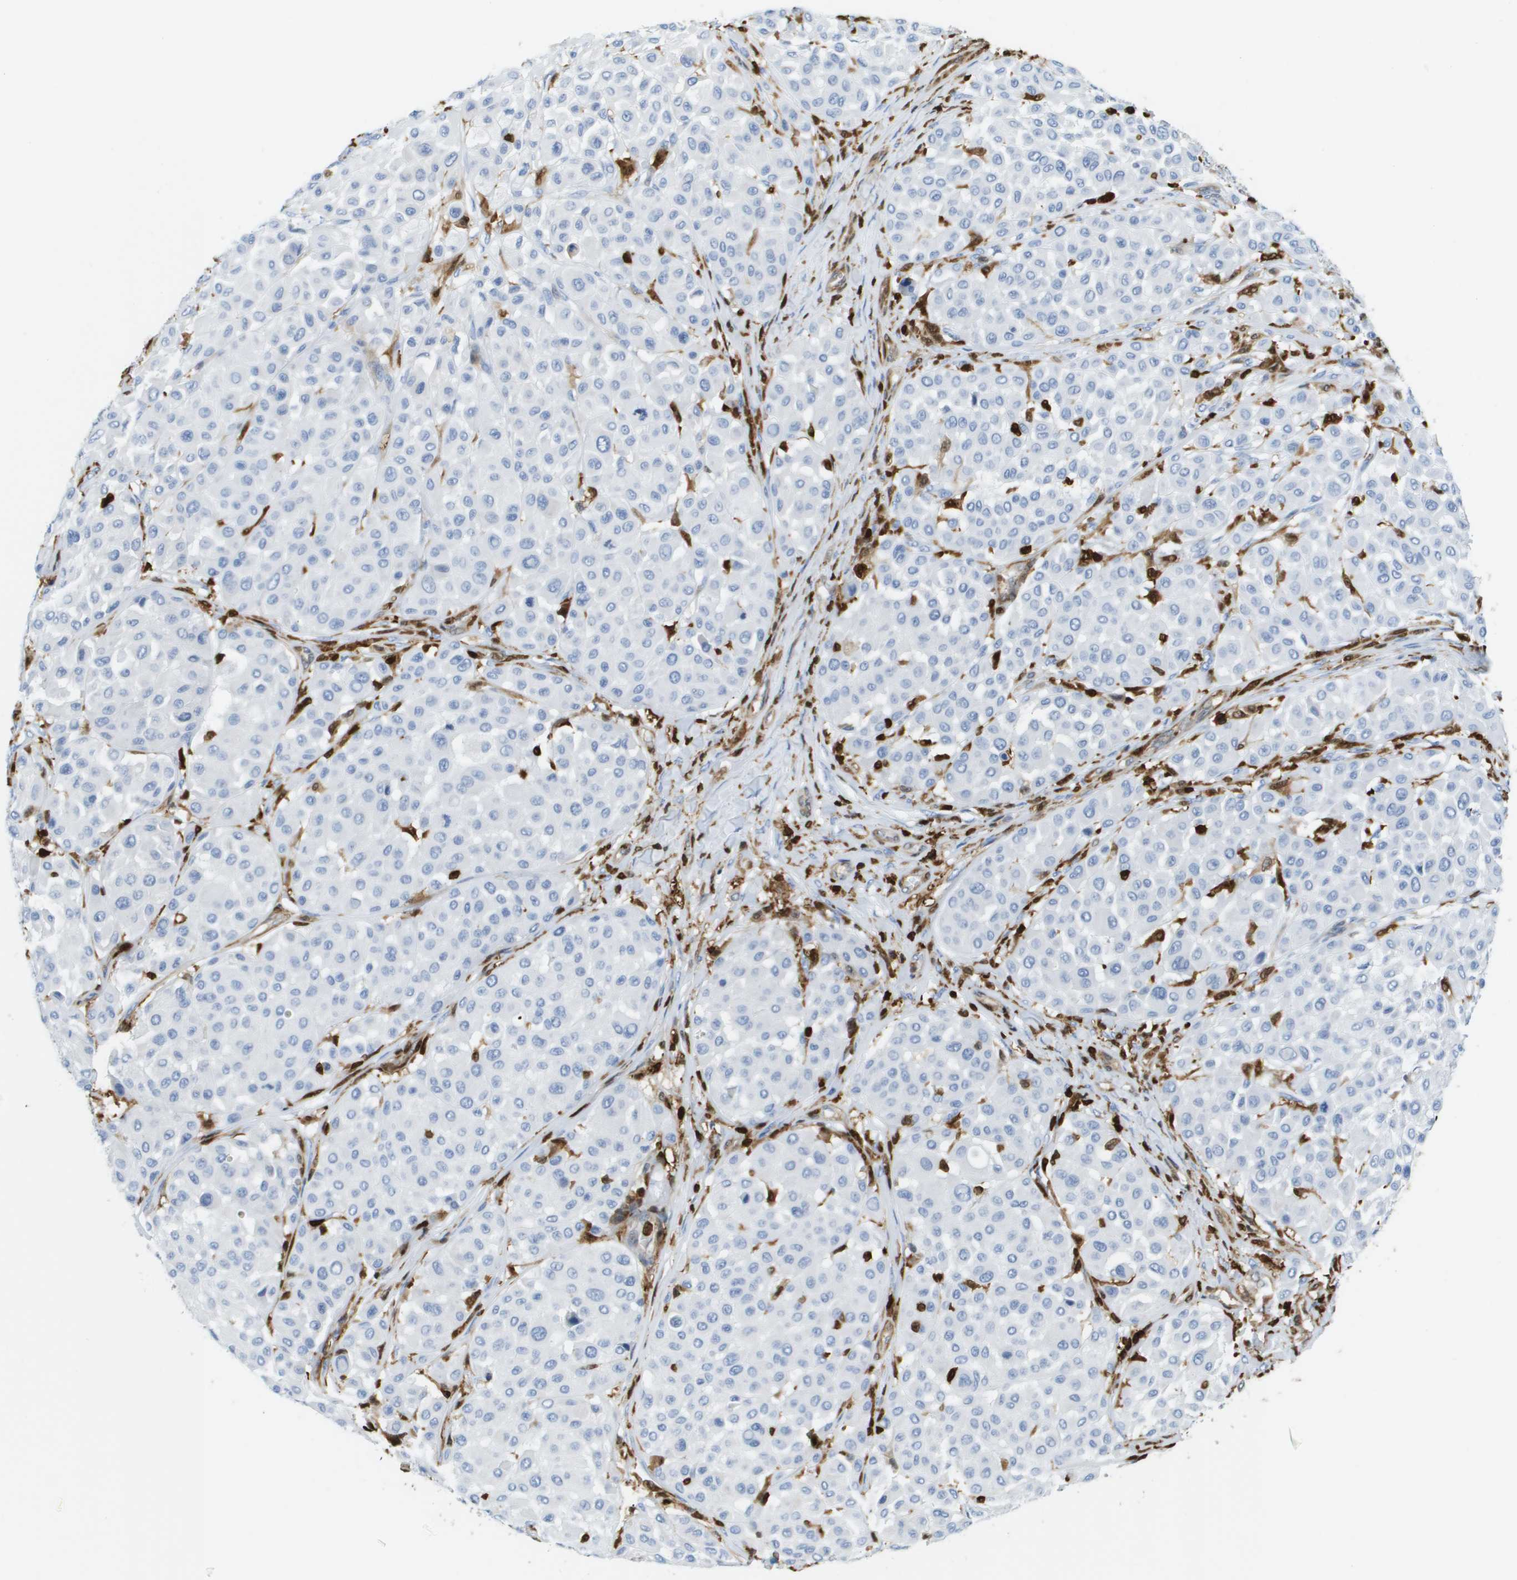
{"staining": {"intensity": "negative", "quantity": "none", "location": "none"}, "tissue": "melanoma", "cell_type": "Tumor cells", "image_type": "cancer", "snomed": [{"axis": "morphology", "description": "Malignant melanoma, Metastatic site"}, {"axis": "topography", "description": "Soft tissue"}], "caption": "High magnification brightfield microscopy of malignant melanoma (metastatic site) stained with DAB (3,3'-diaminobenzidine) (brown) and counterstained with hematoxylin (blue): tumor cells show no significant staining.", "gene": "DOCK5", "patient": {"sex": "male", "age": 41}}